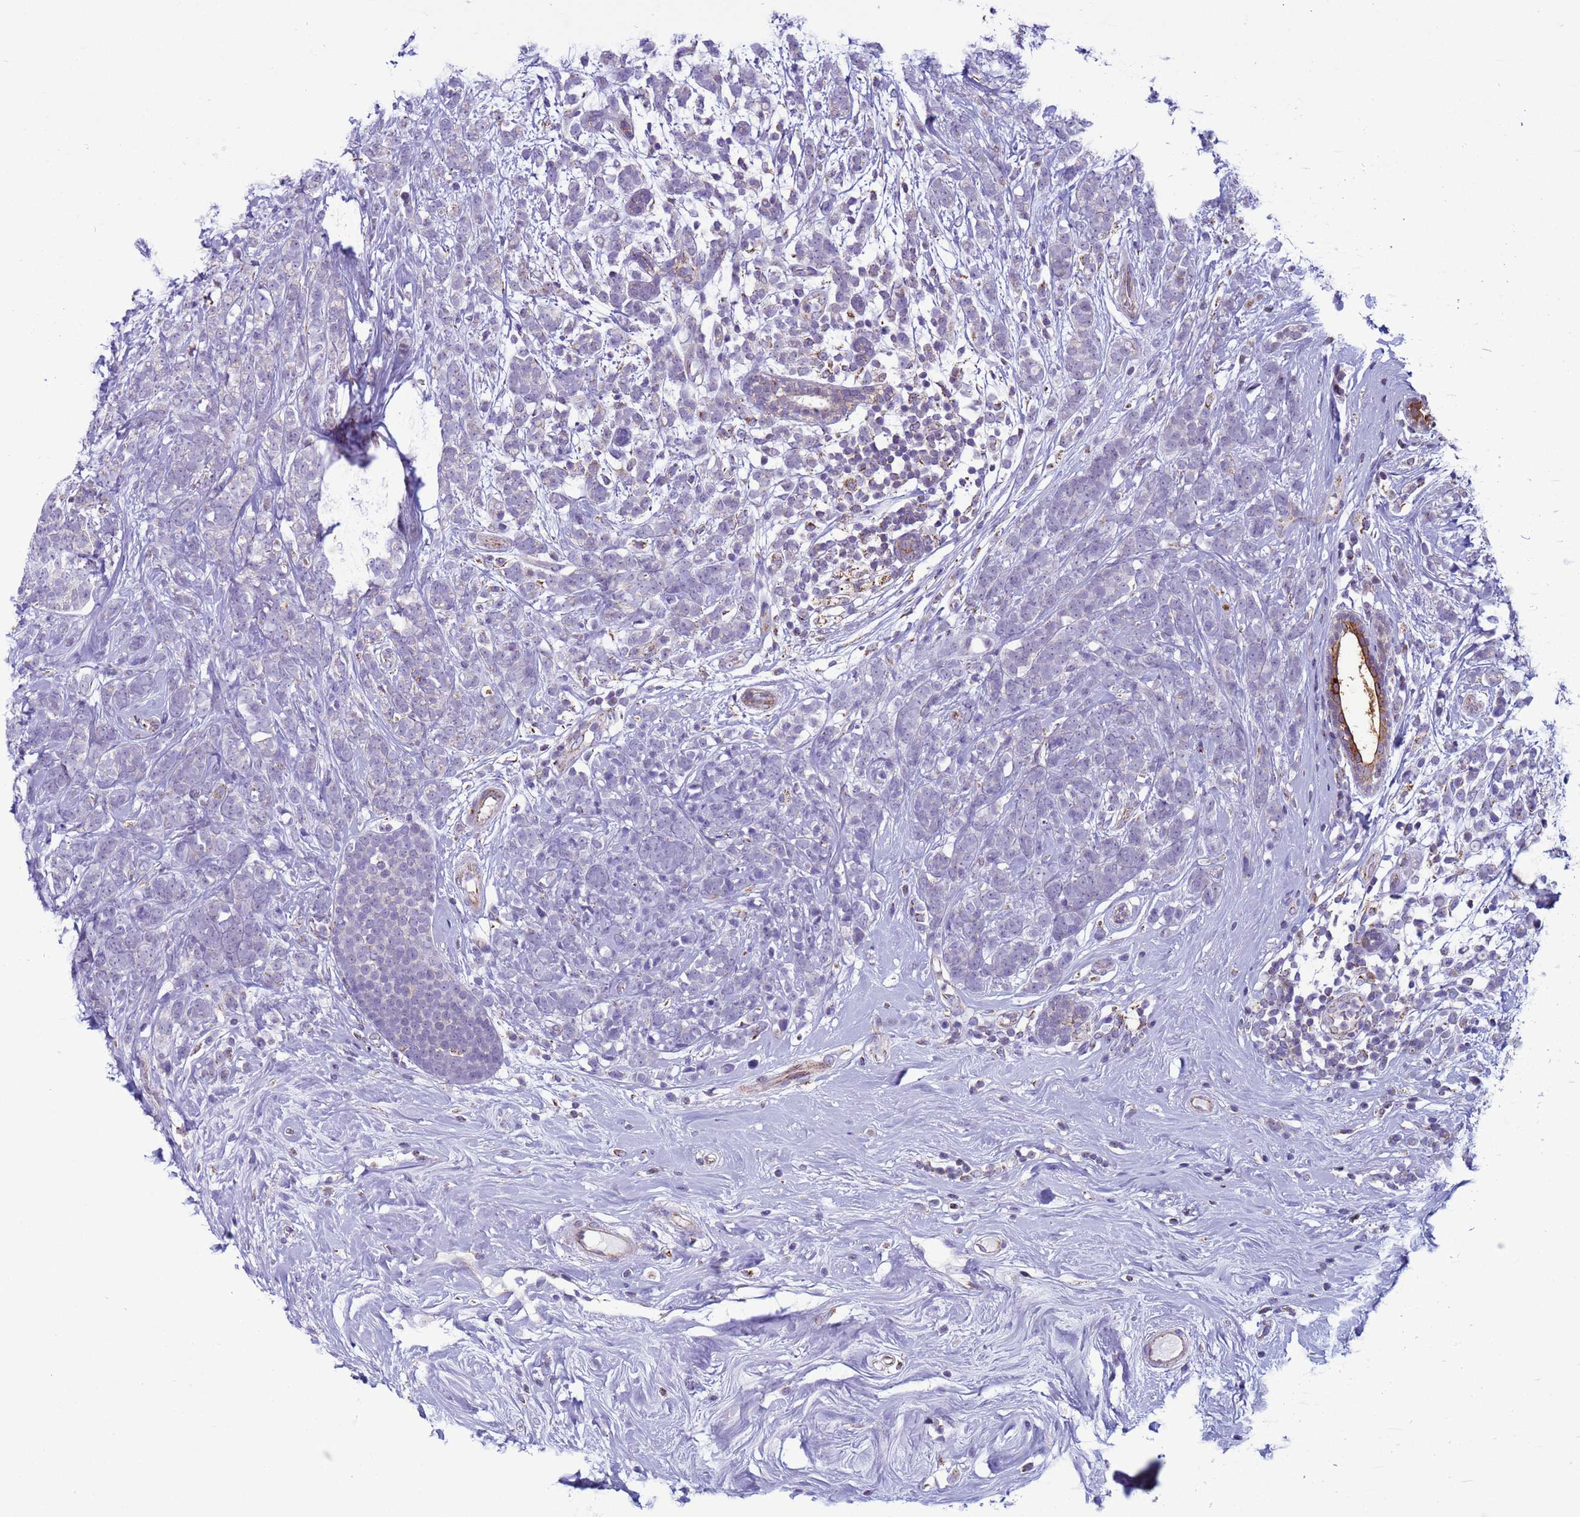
{"staining": {"intensity": "negative", "quantity": "none", "location": "none"}, "tissue": "breast cancer", "cell_type": "Tumor cells", "image_type": "cancer", "snomed": [{"axis": "morphology", "description": "Lobular carcinoma"}, {"axis": "topography", "description": "Breast"}], "caption": "This is an immunohistochemistry image of human lobular carcinoma (breast). There is no expression in tumor cells.", "gene": "NCALD", "patient": {"sex": "female", "age": 58}}